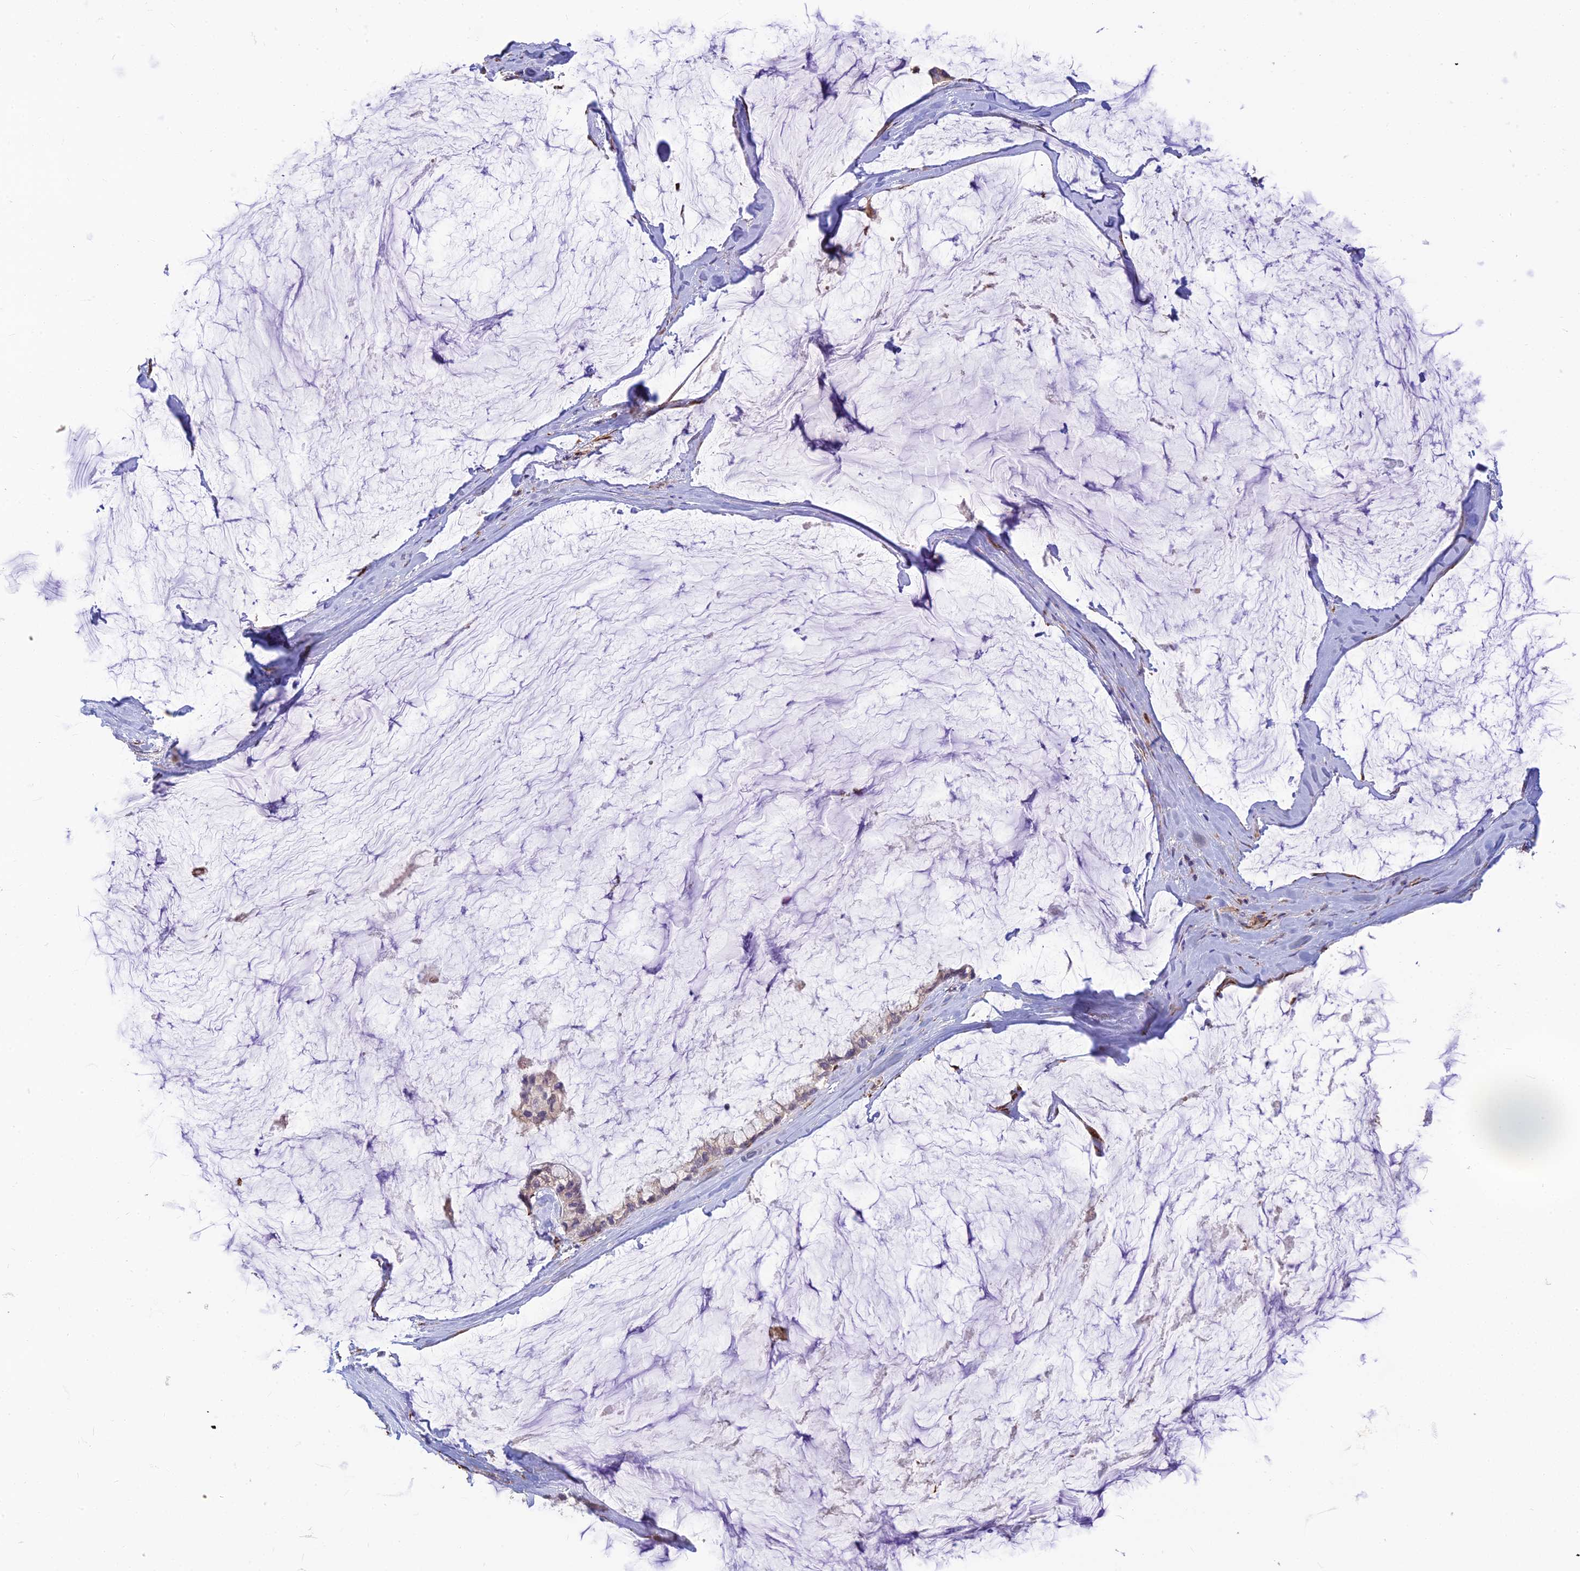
{"staining": {"intensity": "negative", "quantity": "none", "location": "none"}, "tissue": "ovarian cancer", "cell_type": "Tumor cells", "image_type": "cancer", "snomed": [{"axis": "morphology", "description": "Cystadenocarcinoma, mucinous, NOS"}, {"axis": "topography", "description": "Ovary"}], "caption": "The immunohistochemistry (IHC) photomicrograph has no significant expression in tumor cells of ovarian mucinous cystadenocarcinoma tissue.", "gene": "UFSP2", "patient": {"sex": "female", "age": 39}}